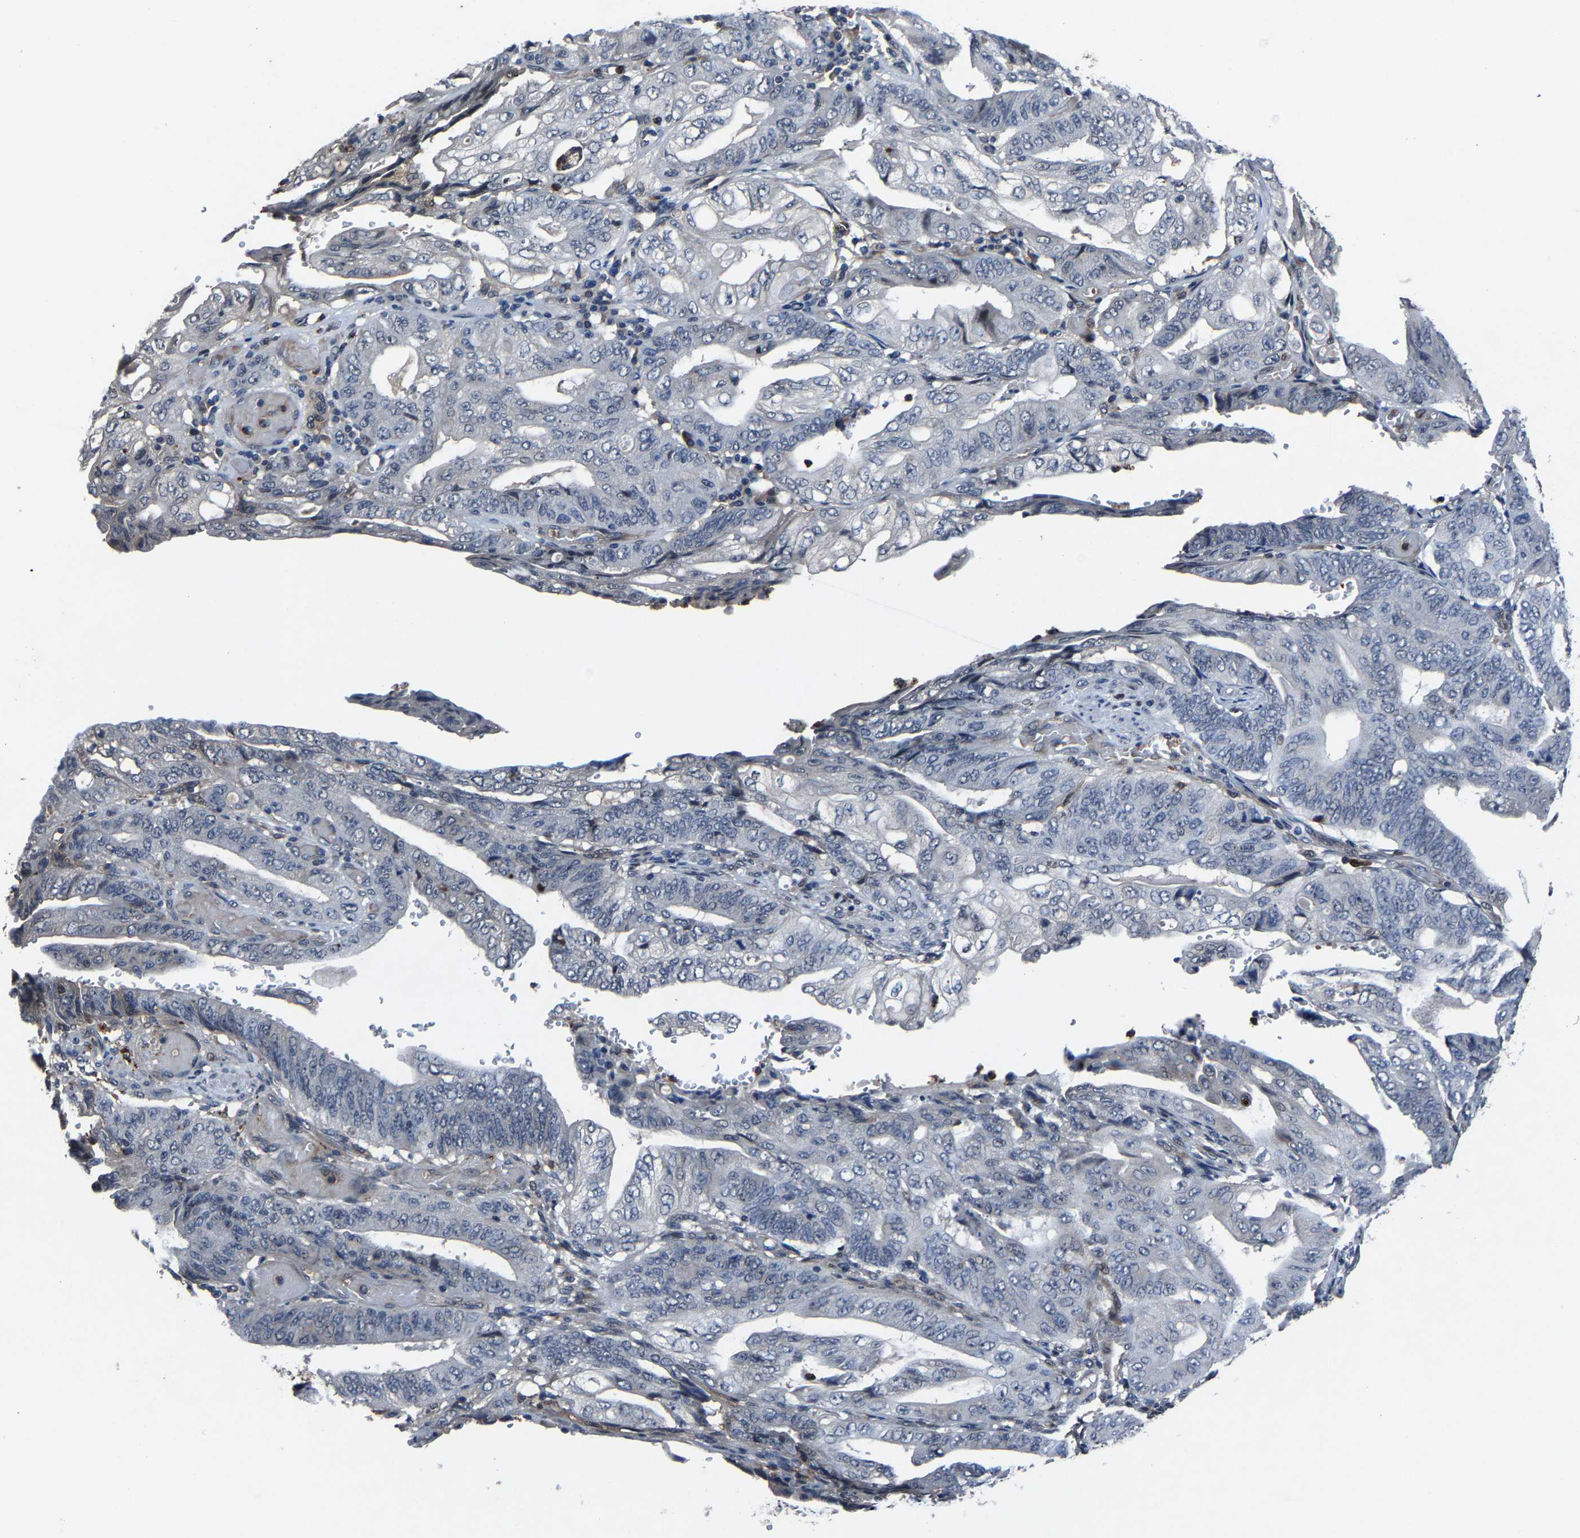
{"staining": {"intensity": "negative", "quantity": "none", "location": "none"}, "tissue": "stomach cancer", "cell_type": "Tumor cells", "image_type": "cancer", "snomed": [{"axis": "morphology", "description": "Adenocarcinoma, NOS"}, {"axis": "topography", "description": "Stomach"}], "caption": "A high-resolution photomicrograph shows immunohistochemistry staining of stomach cancer, which displays no significant staining in tumor cells.", "gene": "PCNX2", "patient": {"sex": "female", "age": 73}}